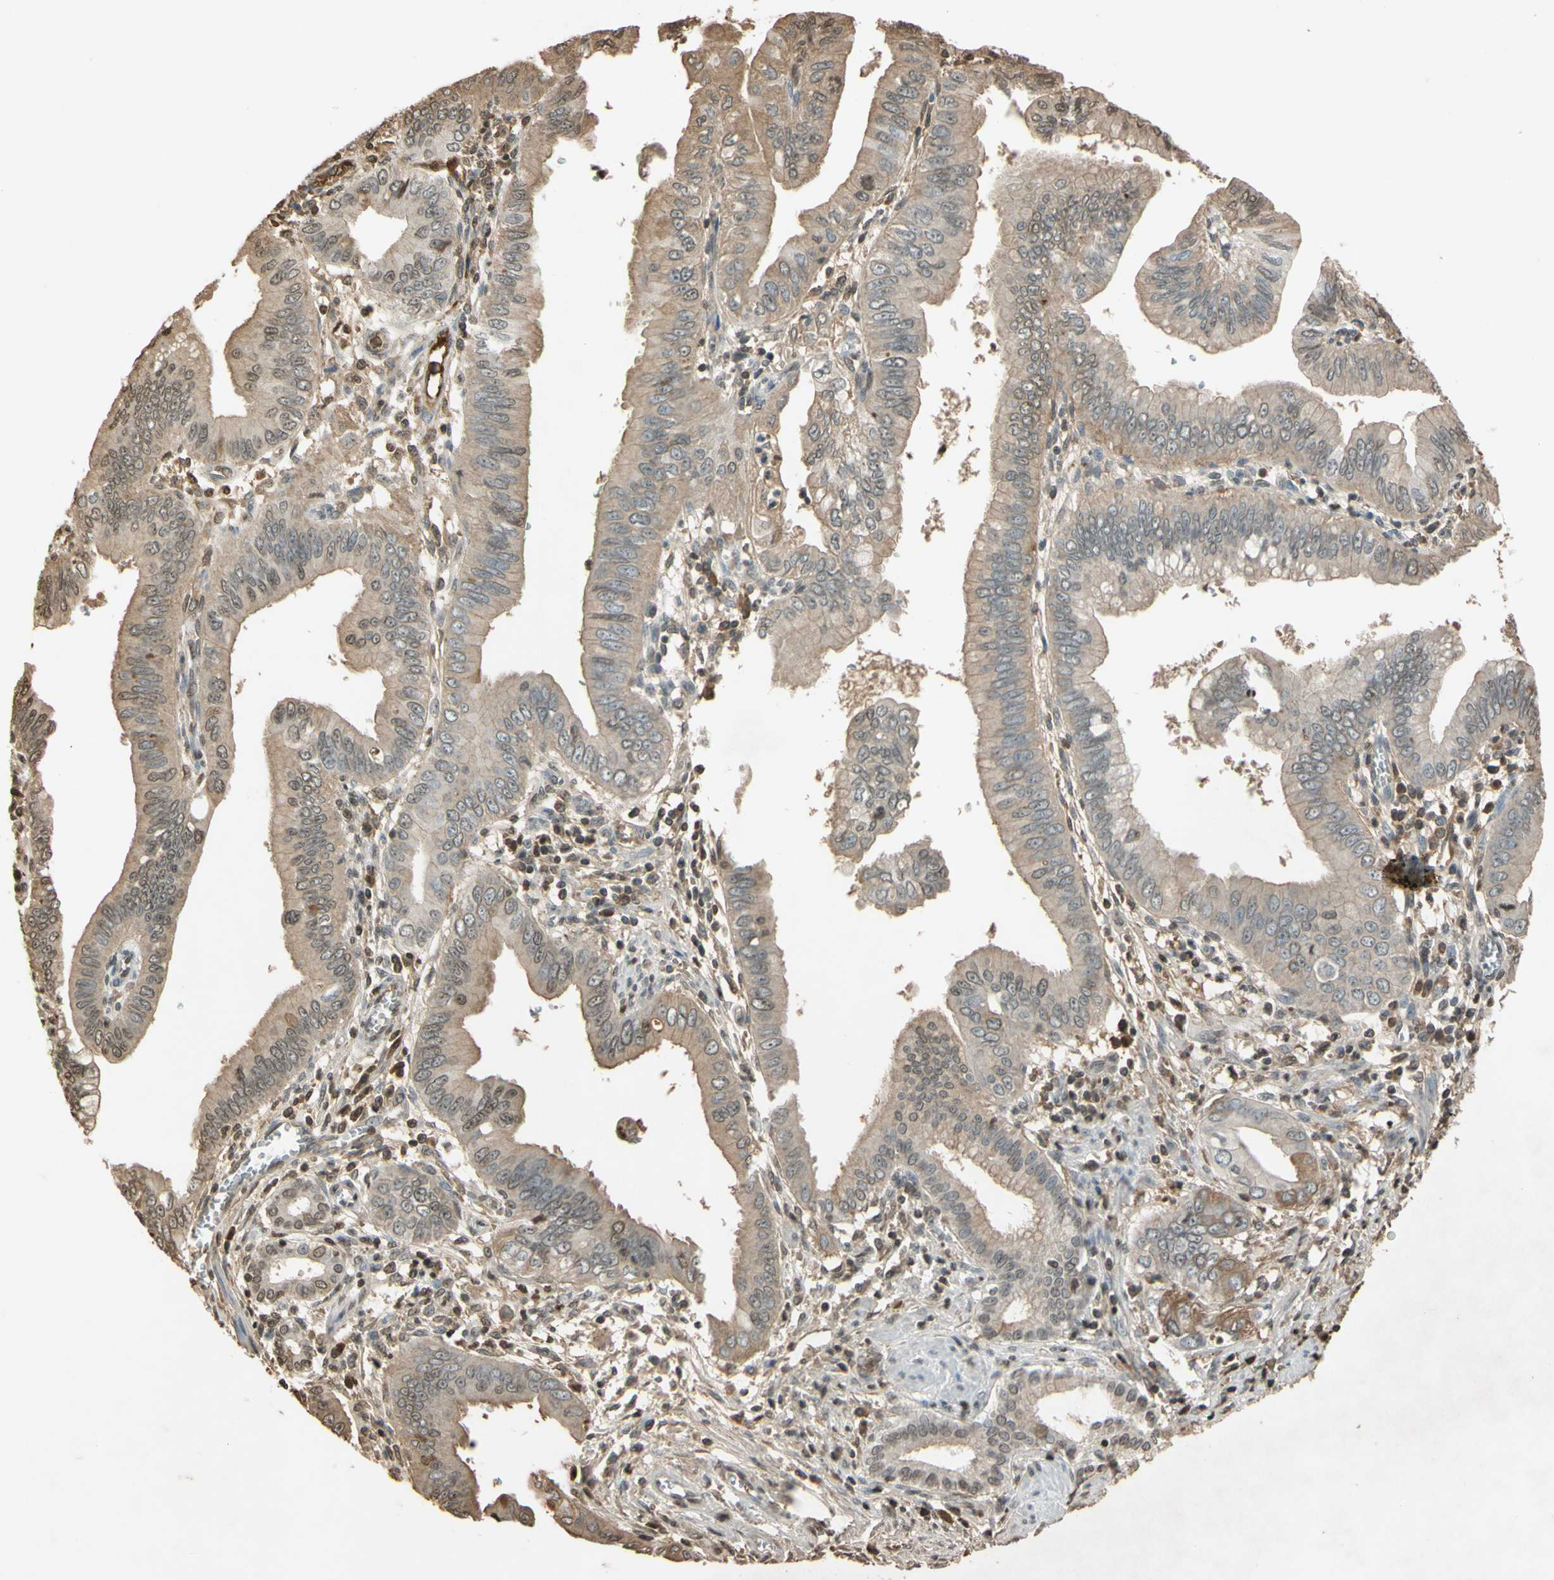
{"staining": {"intensity": "weak", "quantity": ">75%", "location": "cytoplasmic/membranous"}, "tissue": "pancreatic cancer", "cell_type": "Tumor cells", "image_type": "cancer", "snomed": [{"axis": "morphology", "description": "Normal tissue, NOS"}, {"axis": "topography", "description": "Lymph node"}], "caption": "Brown immunohistochemical staining in human pancreatic cancer displays weak cytoplasmic/membranous staining in approximately >75% of tumor cells. (Stains: DAB in brown, nuclei in blue, Microscopy: brightfield microscopy at high magnification).", "gene": "TIMP2", "patient": {"sex": "male", "age": 50}}